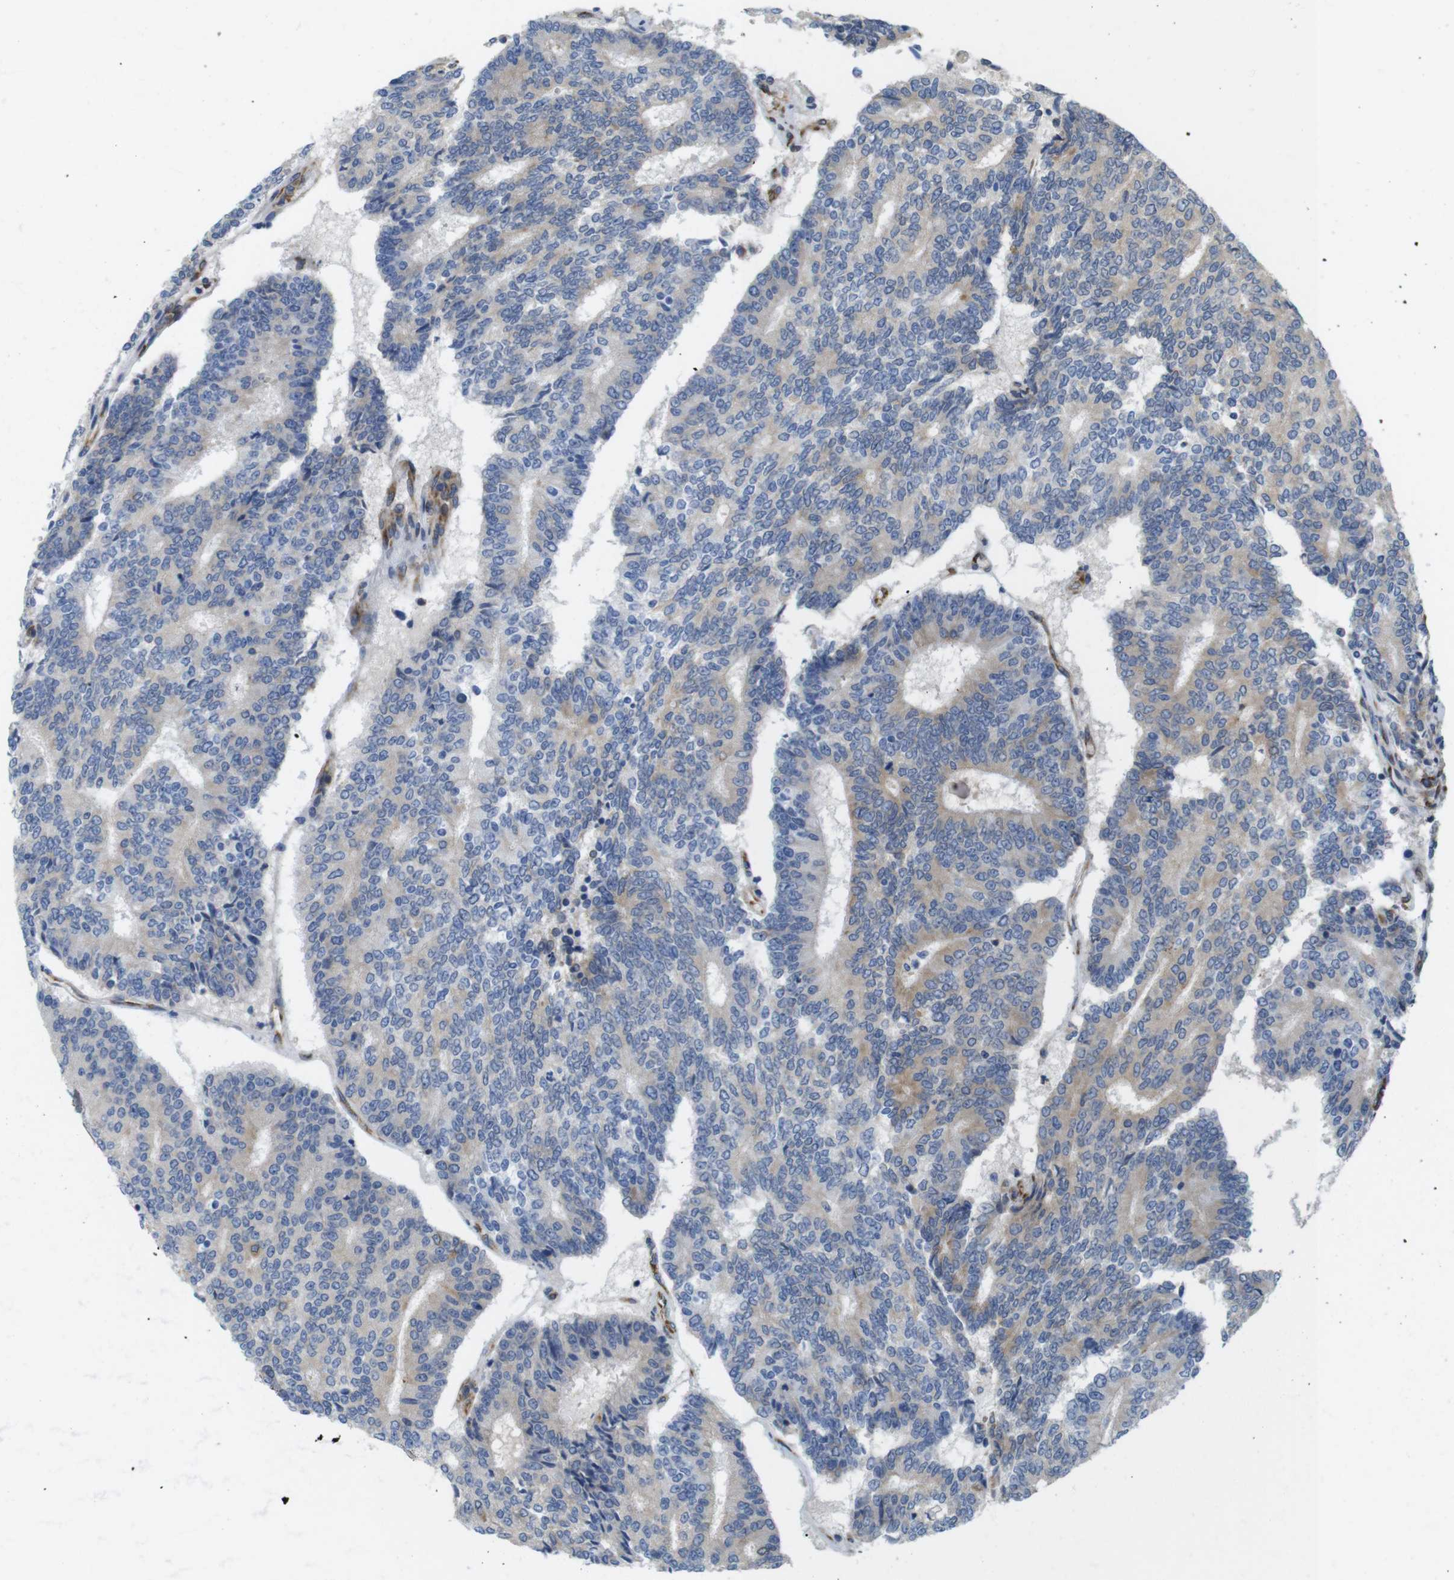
{"staining": {"intensity": "weak", "quantity": ">75%", "location": "cytoplasmic/membranous"}, "tissue": "prostate cancer", "cell_type": "Tumor cells", "image_type": "cancer", "snomed": [{"axis": "morphology", "description": "Normal tissue, NOS"}, {"axis": "morphology", "description": "Adenocarcinoma, High grade"}, {"axis": "topography", "description": "Prostate"}, {"axis": "topography", "description": "Seminal veicle"}], "caption": "This micrograph reveals immunohistochemistry staining of human prostate high-grade adenocarcinoma, with low weak cytoplasmic/membranous expression in approximately >75% of tumor cells.", "gene": "PCNX2", "patient": {"sex": "male", "age": 55}}